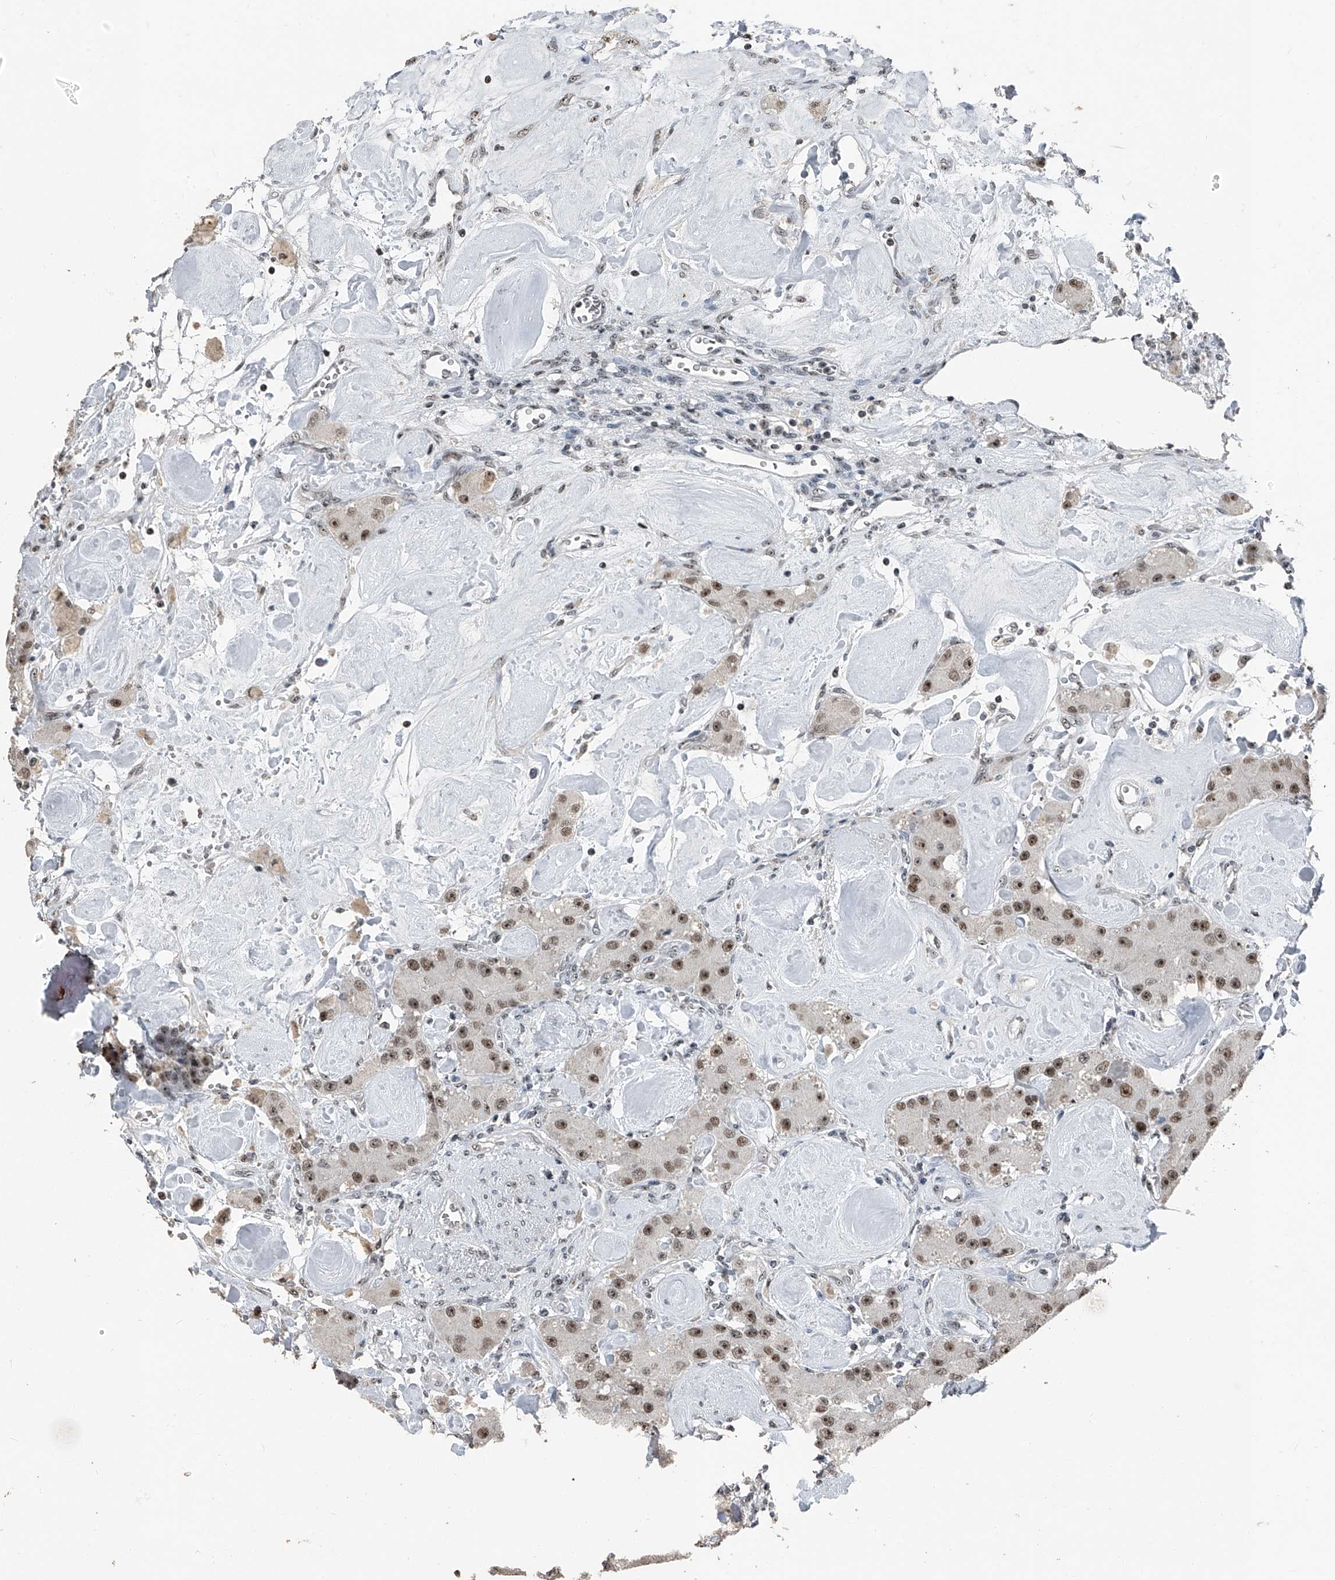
{"staining": {"intensity": "moderate", "quantity": ">75%", "location": "nuclear"}, "tissue": "carcinoid", "cell_type": "Tumor cells", "image_type": "cancer", "snomed": [{"axis": "morphology", "description": "Carcinoid, malignant, NOS"}, {"axis": "topography", "description": "Pancreas"}], "caption": "Moderate nuclear expression for a protein is appreciated in about >75% of tumor cells of carcinoid using IHC.", "gene": "TCOF1", "patient": {"sex": "male", "age": 41}}